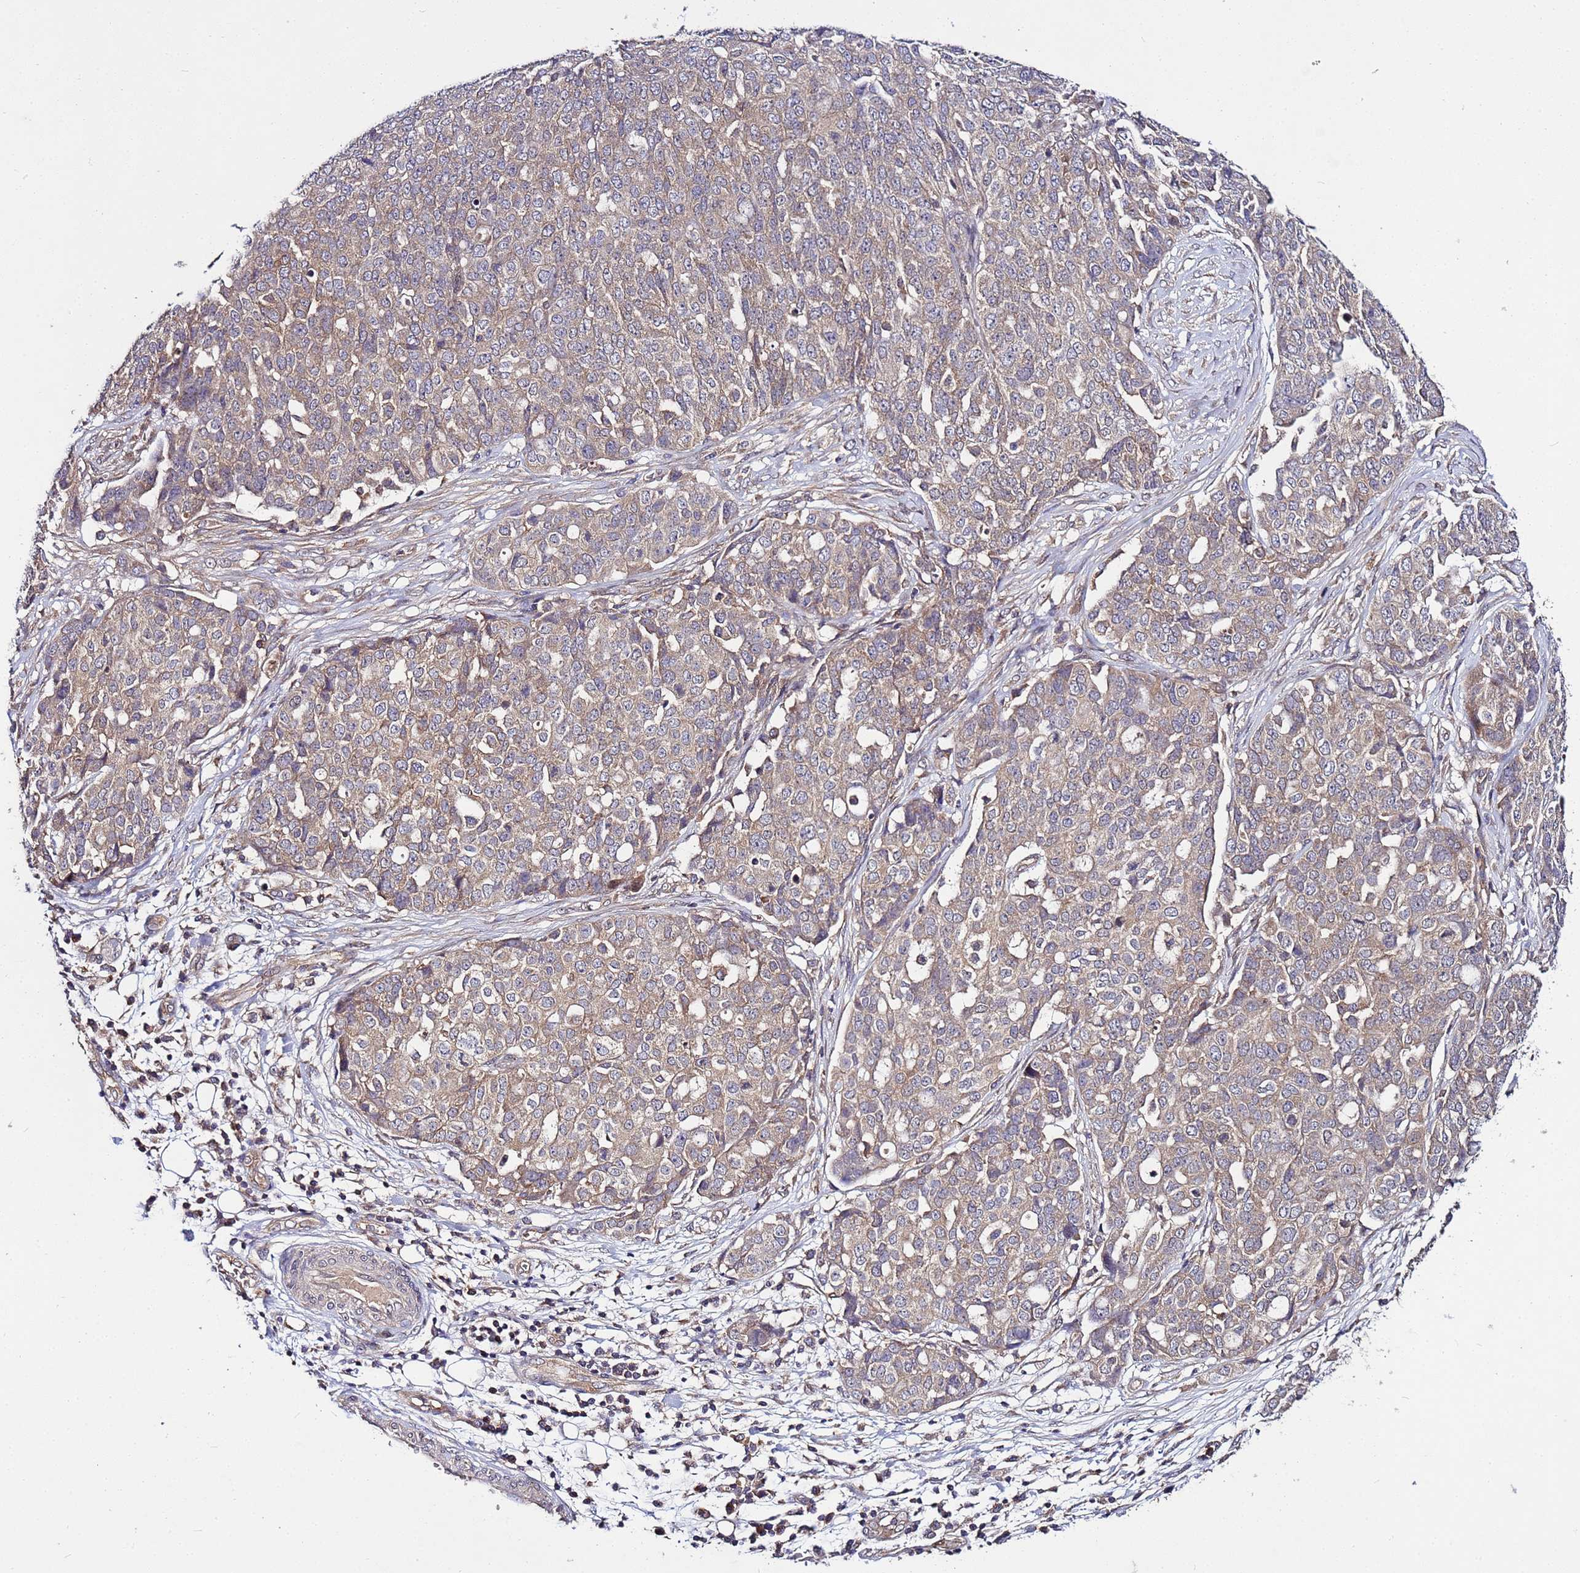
{"staining": {"intensity": "weak", "quantity": ">75%", "location": "cytoplasmic/membranous"}, "tissue": "ovarian cancer", "cell_type": "Tumor cells", "image_type": "cancer", "snomed": [{"axis": "morphology", "description": "Cystadenocarcinoma, serous, NOS"}, {"axis": "topography", "description": "Soft tissue"}, {"axis": "topography", "description": "Ovary"}], "caption": "The micrograph demonstrates a brown stain indicating the presence of a protein in the cytoplasmic/membranous of tumor cells in ovarian cancer. (IHC, brightfield microscopy, high magnification).", "gene": "GSPT2", "patient": {"sex": "female", "age": 57}}